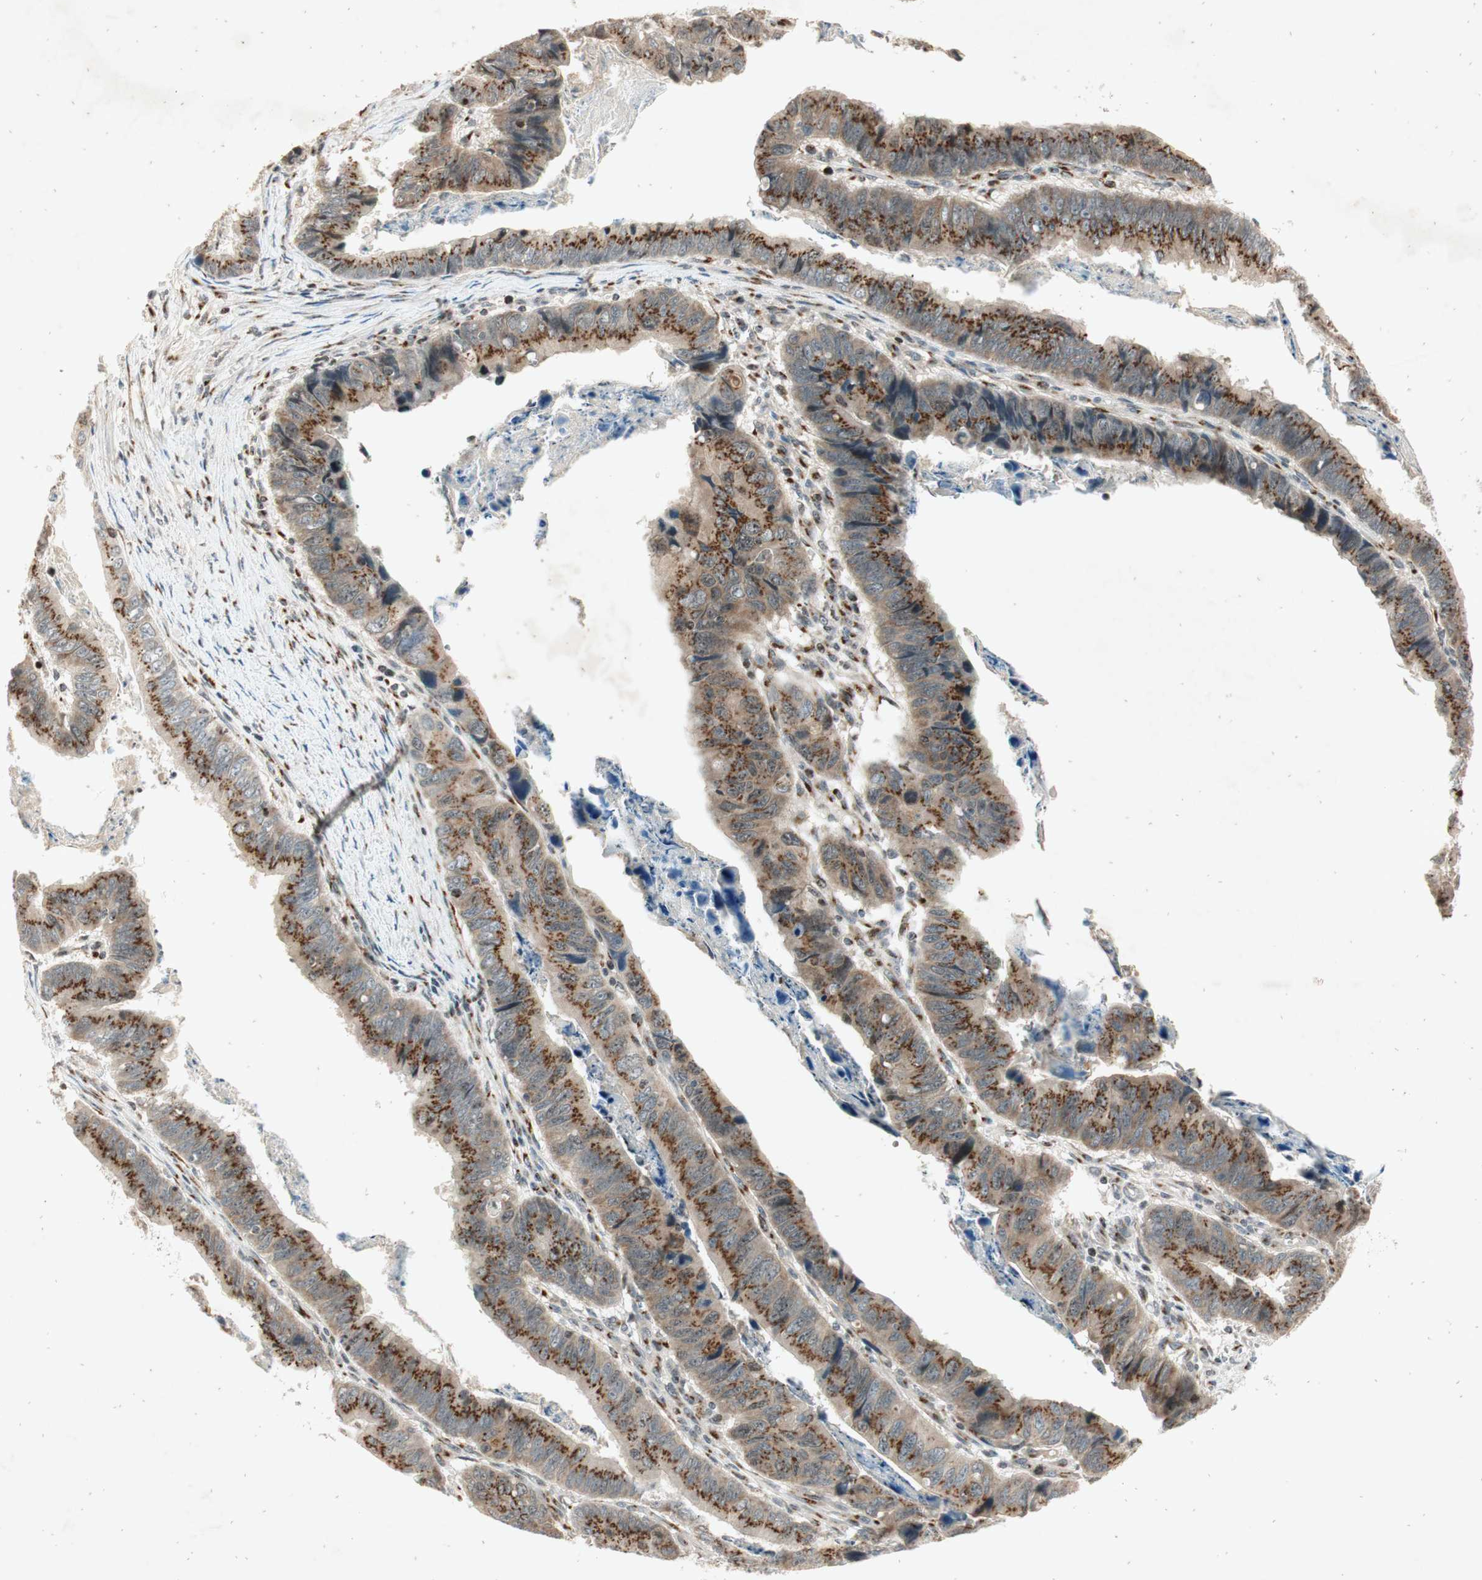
{"staining": {"intensity": "moderate", "quantity": ">75%", "location": "cytoplasmic/membranous"}, "tissue": "stomach cancer", "cell_type": "Tumor cells", "image_type": "cancer", "snomed": [{"axis": "morphology", "description": "Adenocarcinoma, NOS"}, {"axis": "topography", "description": "Stomach, lower"}], "caption": "Protein analysis of stomach adenocarcinoma tissue shows moderate cytoplasmic/membranous staining in approximately >75% of tumor cells. (DAB = brown stain, brightfield microscopy at high magnification).", "gene": "NEO1", "patient": {"sex": "male", "age": 77}}